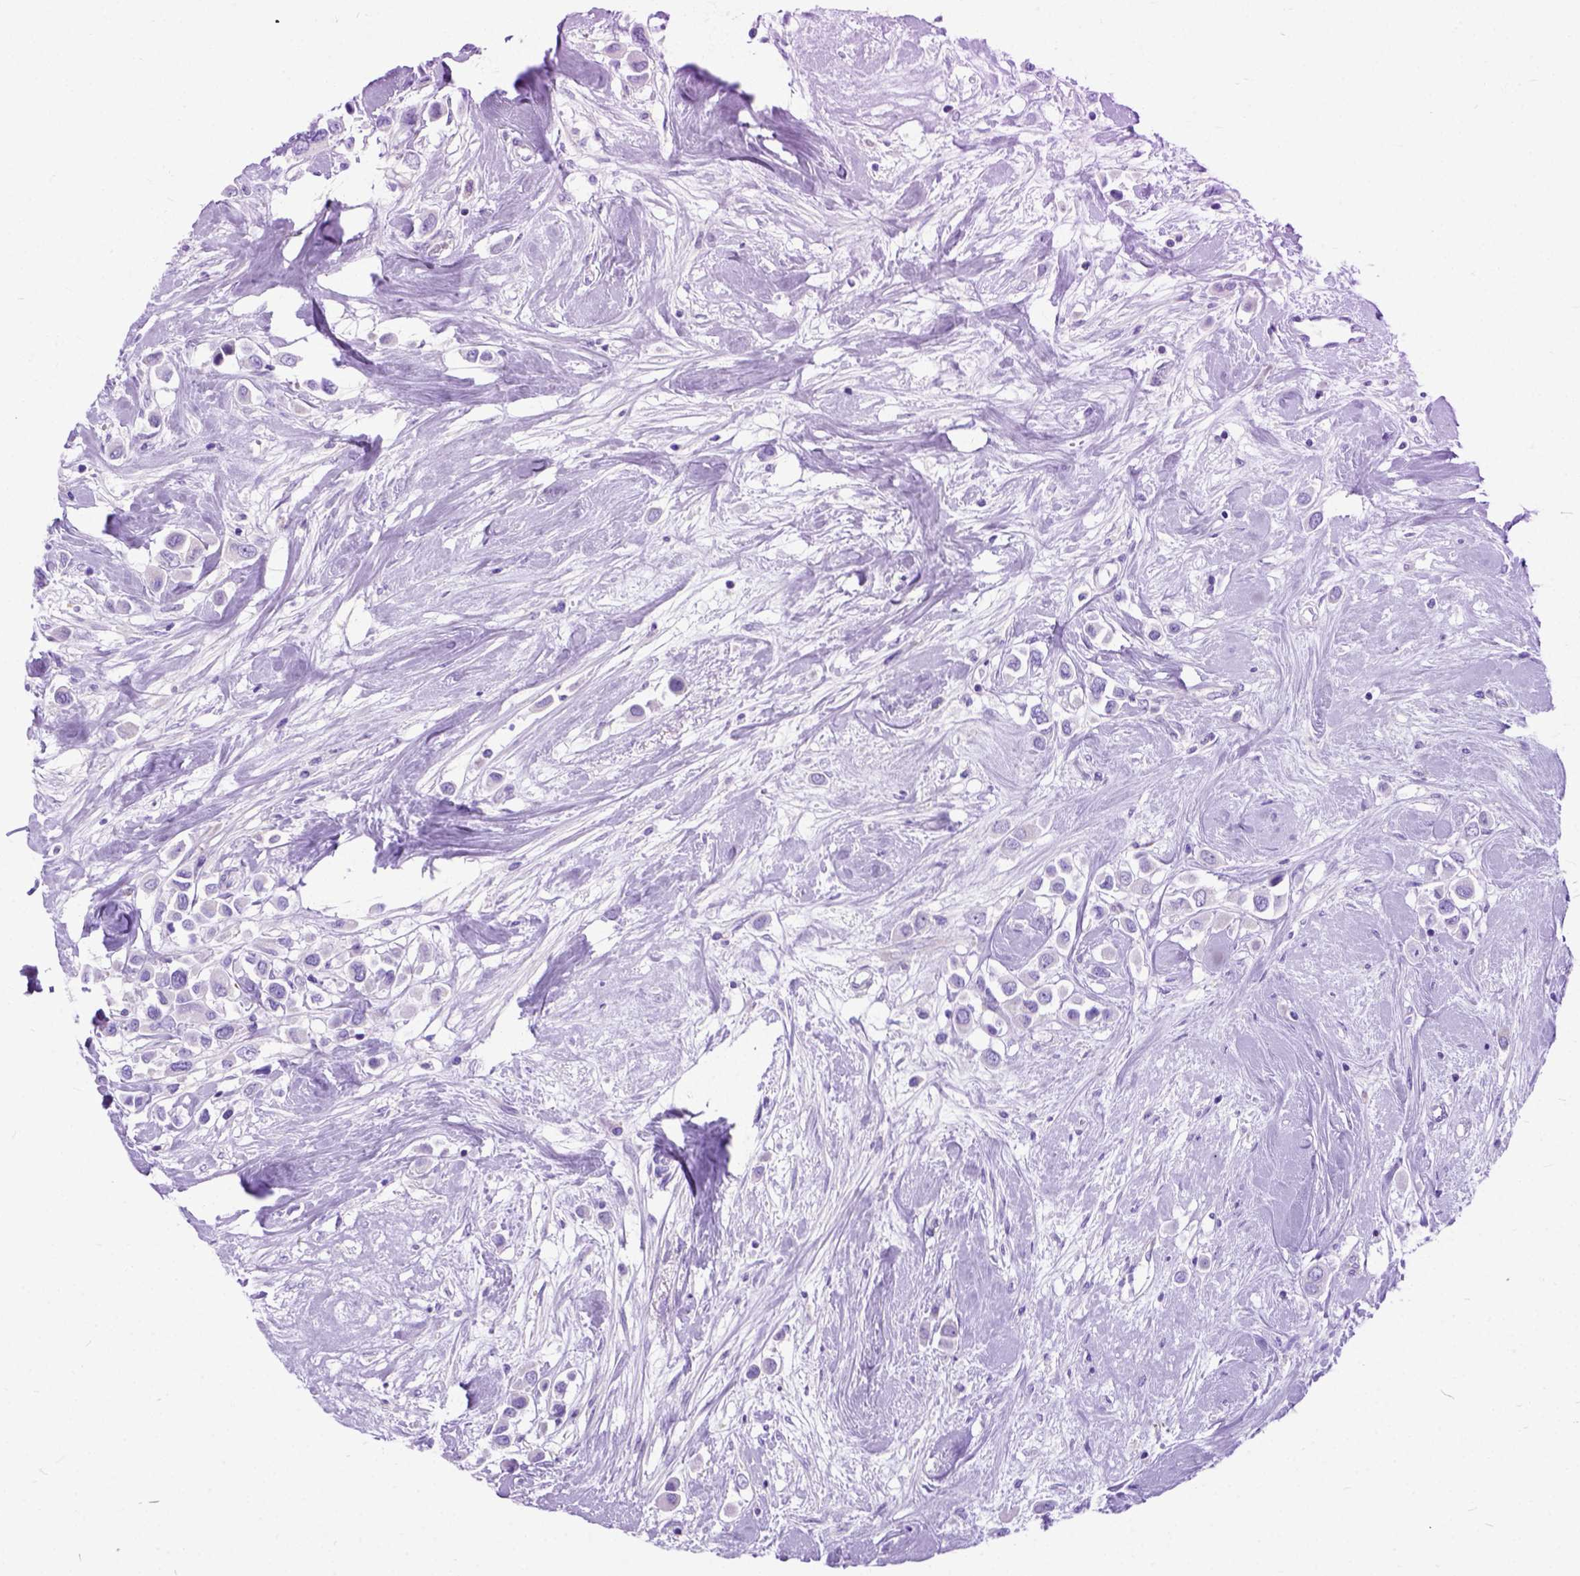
{"staining": {"intensity": "negative", "quantity": "none", "location": "none"}, "tissue": "breast cancer", "cell_type": "Tumor cells", "image_type": "cancer", "snomed": [{"axis": "morphology", "description": "Duct carcinoma"}, {"axis": "topography", "description": "Breast"}], "caption": "Human breast infiltrating ductal carcinoma stained for a protein using immunohistochemistry shows no expression in tumor cells.", "gene": "ODAD3", "patient": {"sex": "female", "age": 61}}